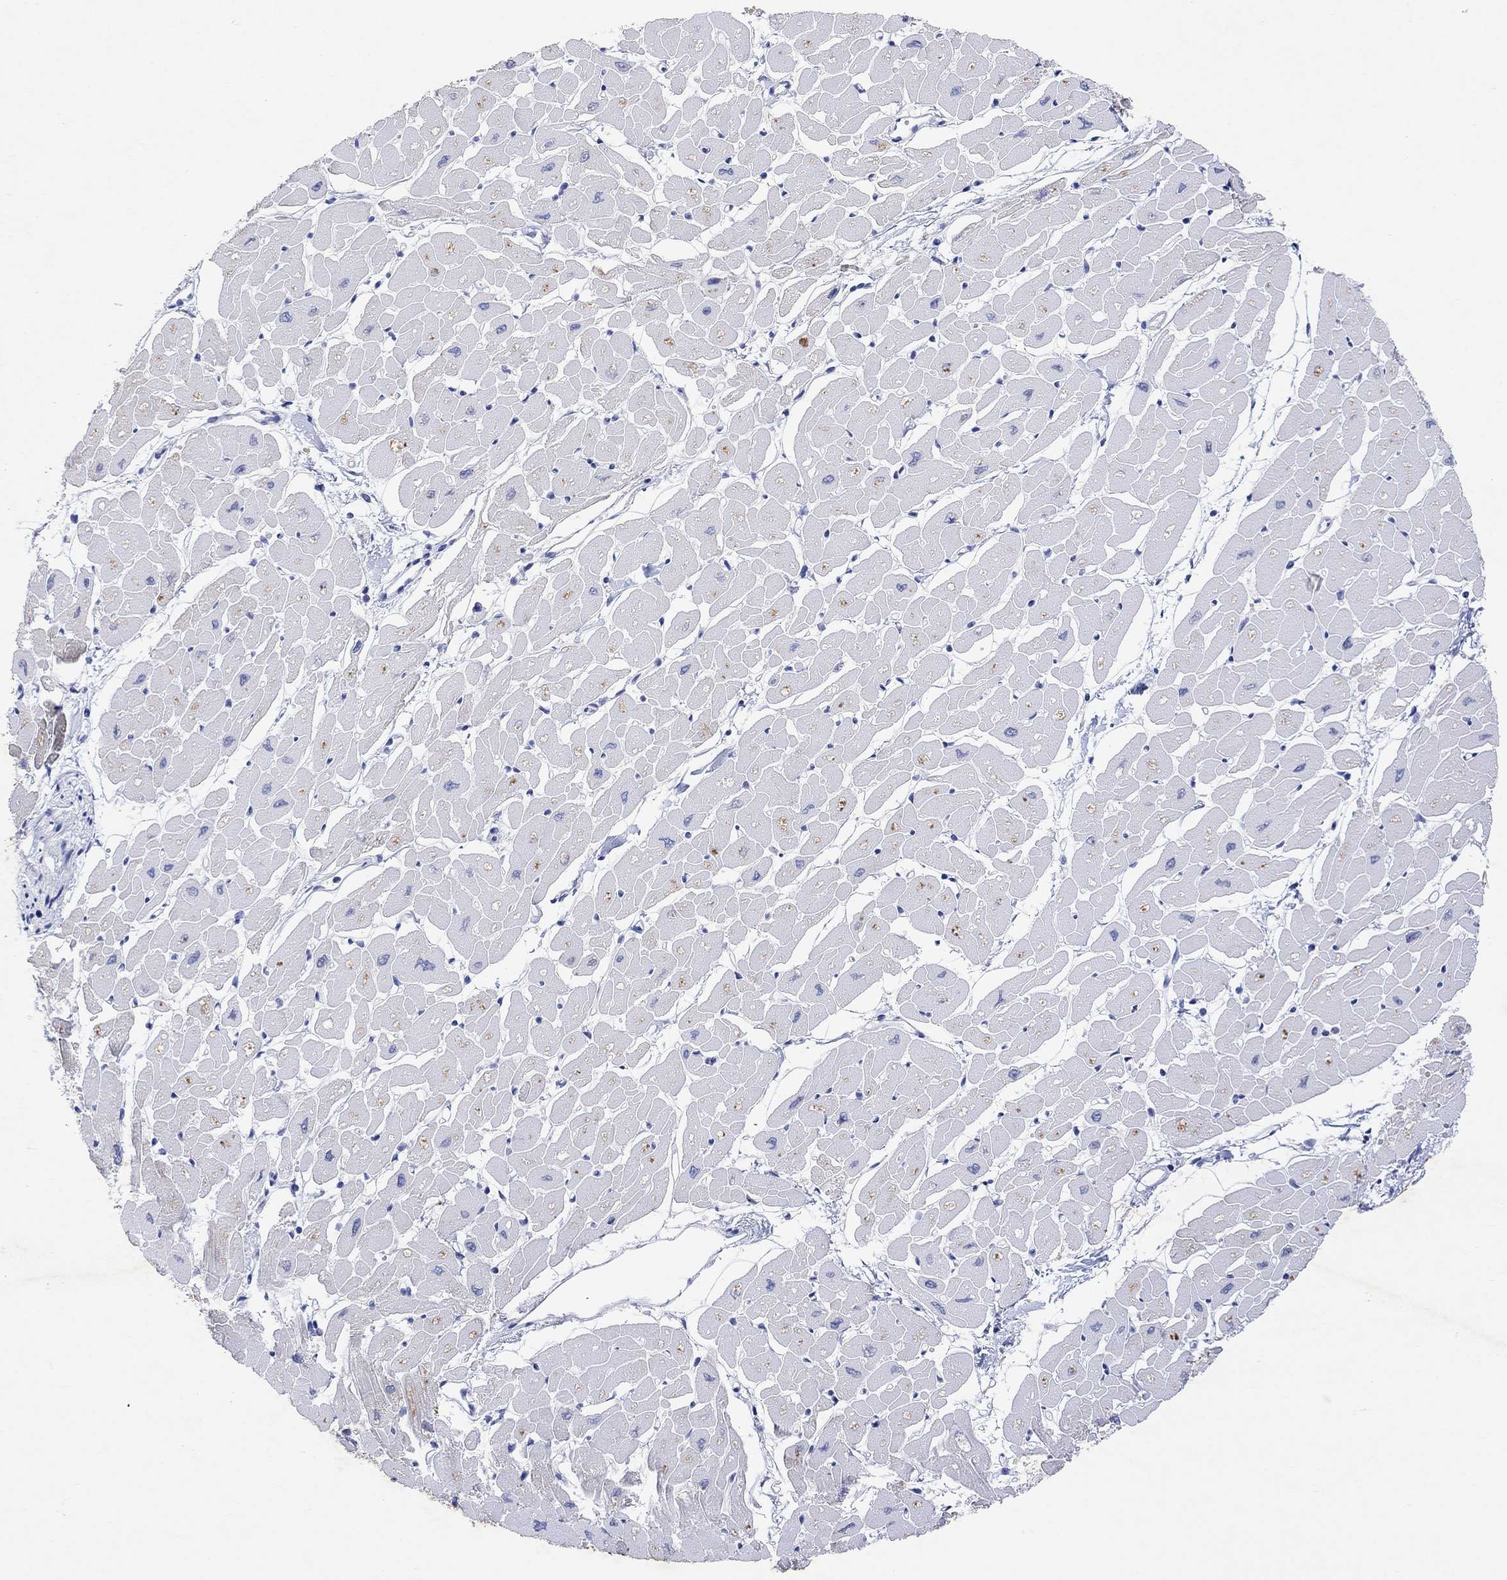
{"staining": {"intensity": "negative", "quantity": "none", "location": "none"}, "tissue": "heart muscle", "cell_type": "Cardiomyocytes", "image_type": "normal", "snomed": [{"axis": "morphology", "description": "Normal tissue, NOS"}, {"axis": "topography", "description": "Heart"}], "caption": "Immunohistochemistry (IHC) of normal heart muscle exhibits no expression in cardiomyocytes. (Brightfield microscopy of DAB immunohistochemistry at high magnification).", "gene": "TYR", "patient": {"sex": "male", "age": 57}}